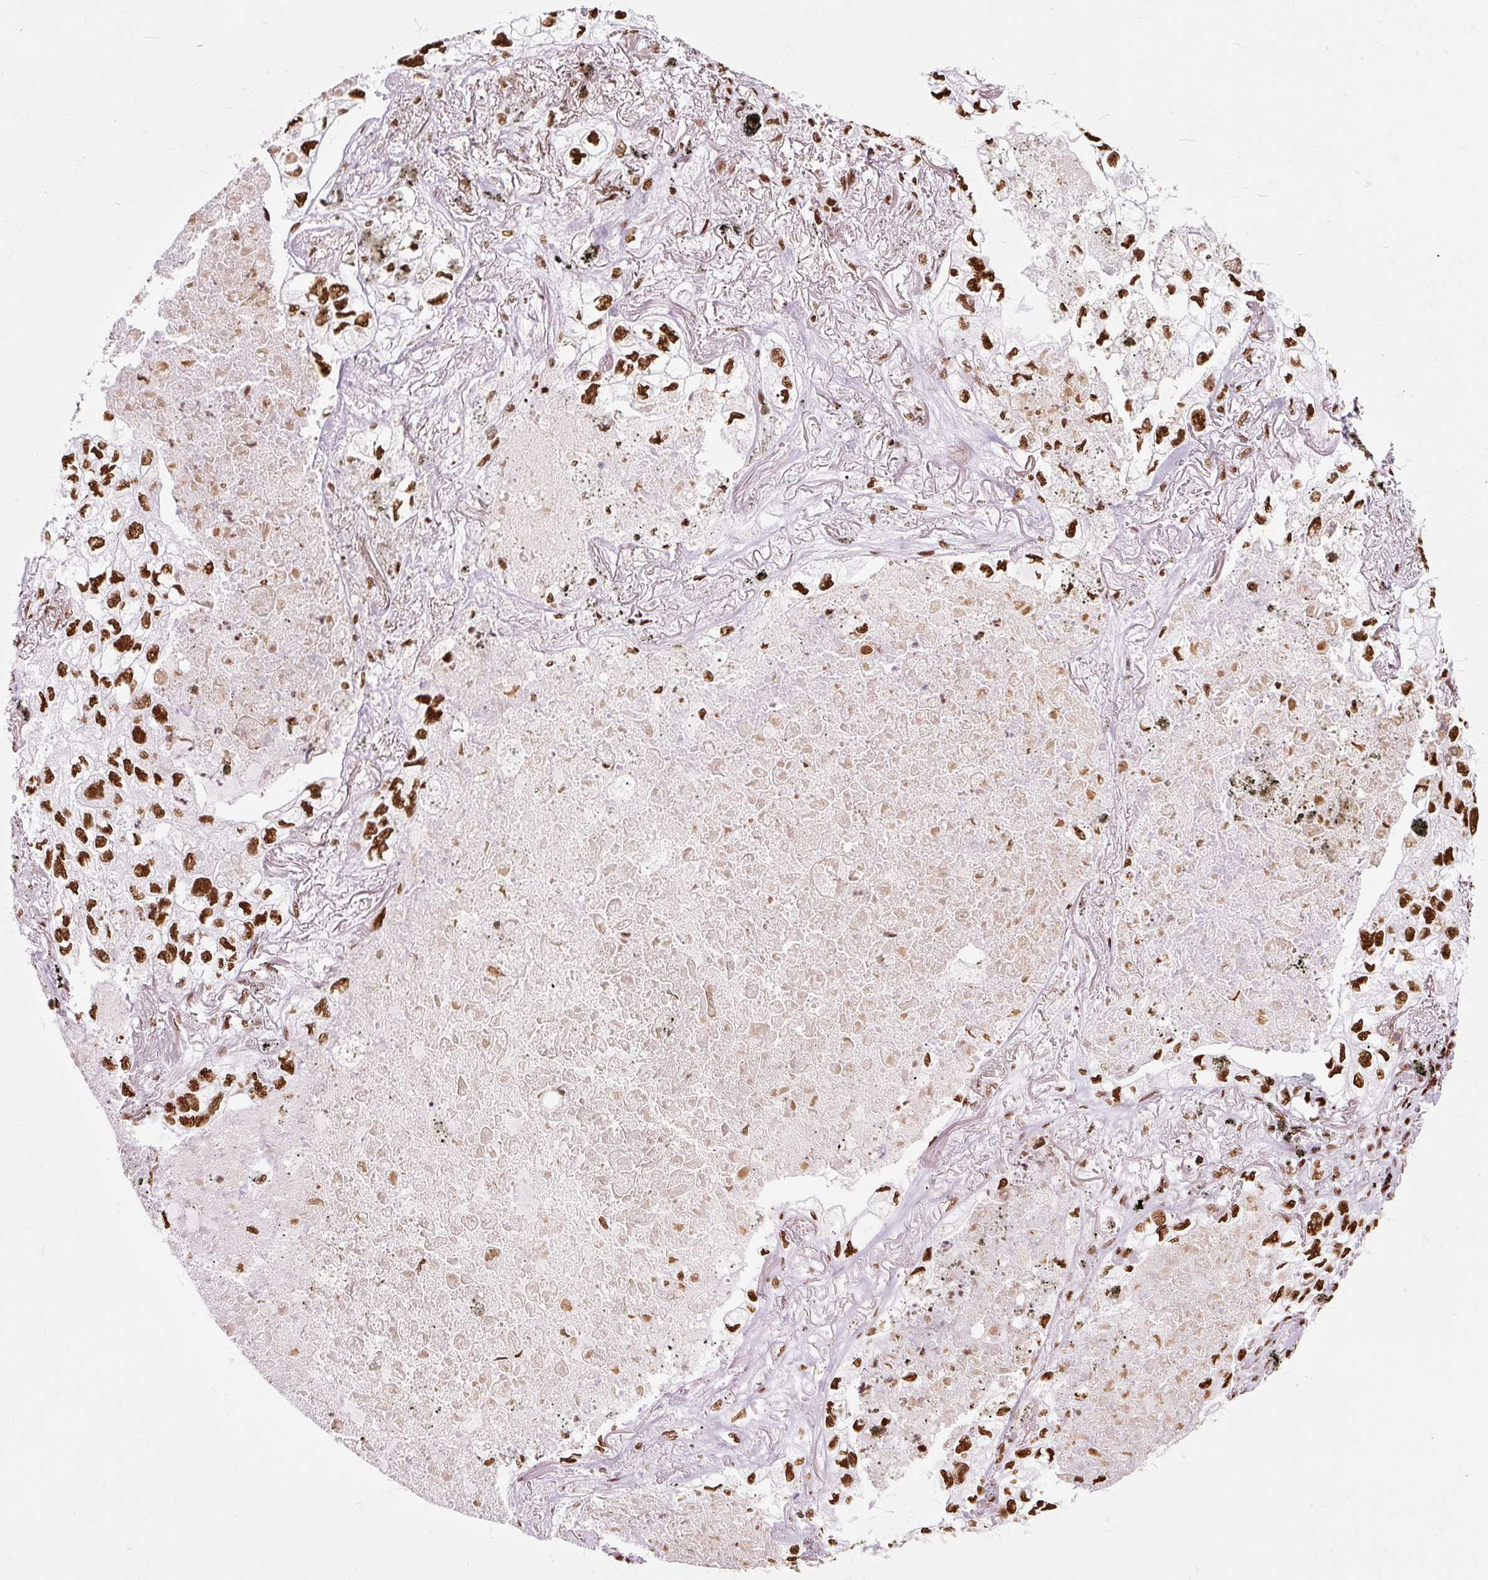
{"staining": {"intensity": "strong", "quantity": ">75%", "location": "nuclear"}, "tissue": "lung cancer", "cell_type": "Tumor cells", "image_type": "cancer", "snomed": [{"axis": "morphology", "description": "Adenocarcinoma, NOS"}, {"axis": "topography", "description": "Lung"}], "caption": "Immunohistochemistry (IHC) of adenocarcinoma (lung) demonstrates high levels of strong nuclear expression in about >75% of tumor cells.", "gene": "XRCC6", "patient": {"sex": "male", "age": 65}}